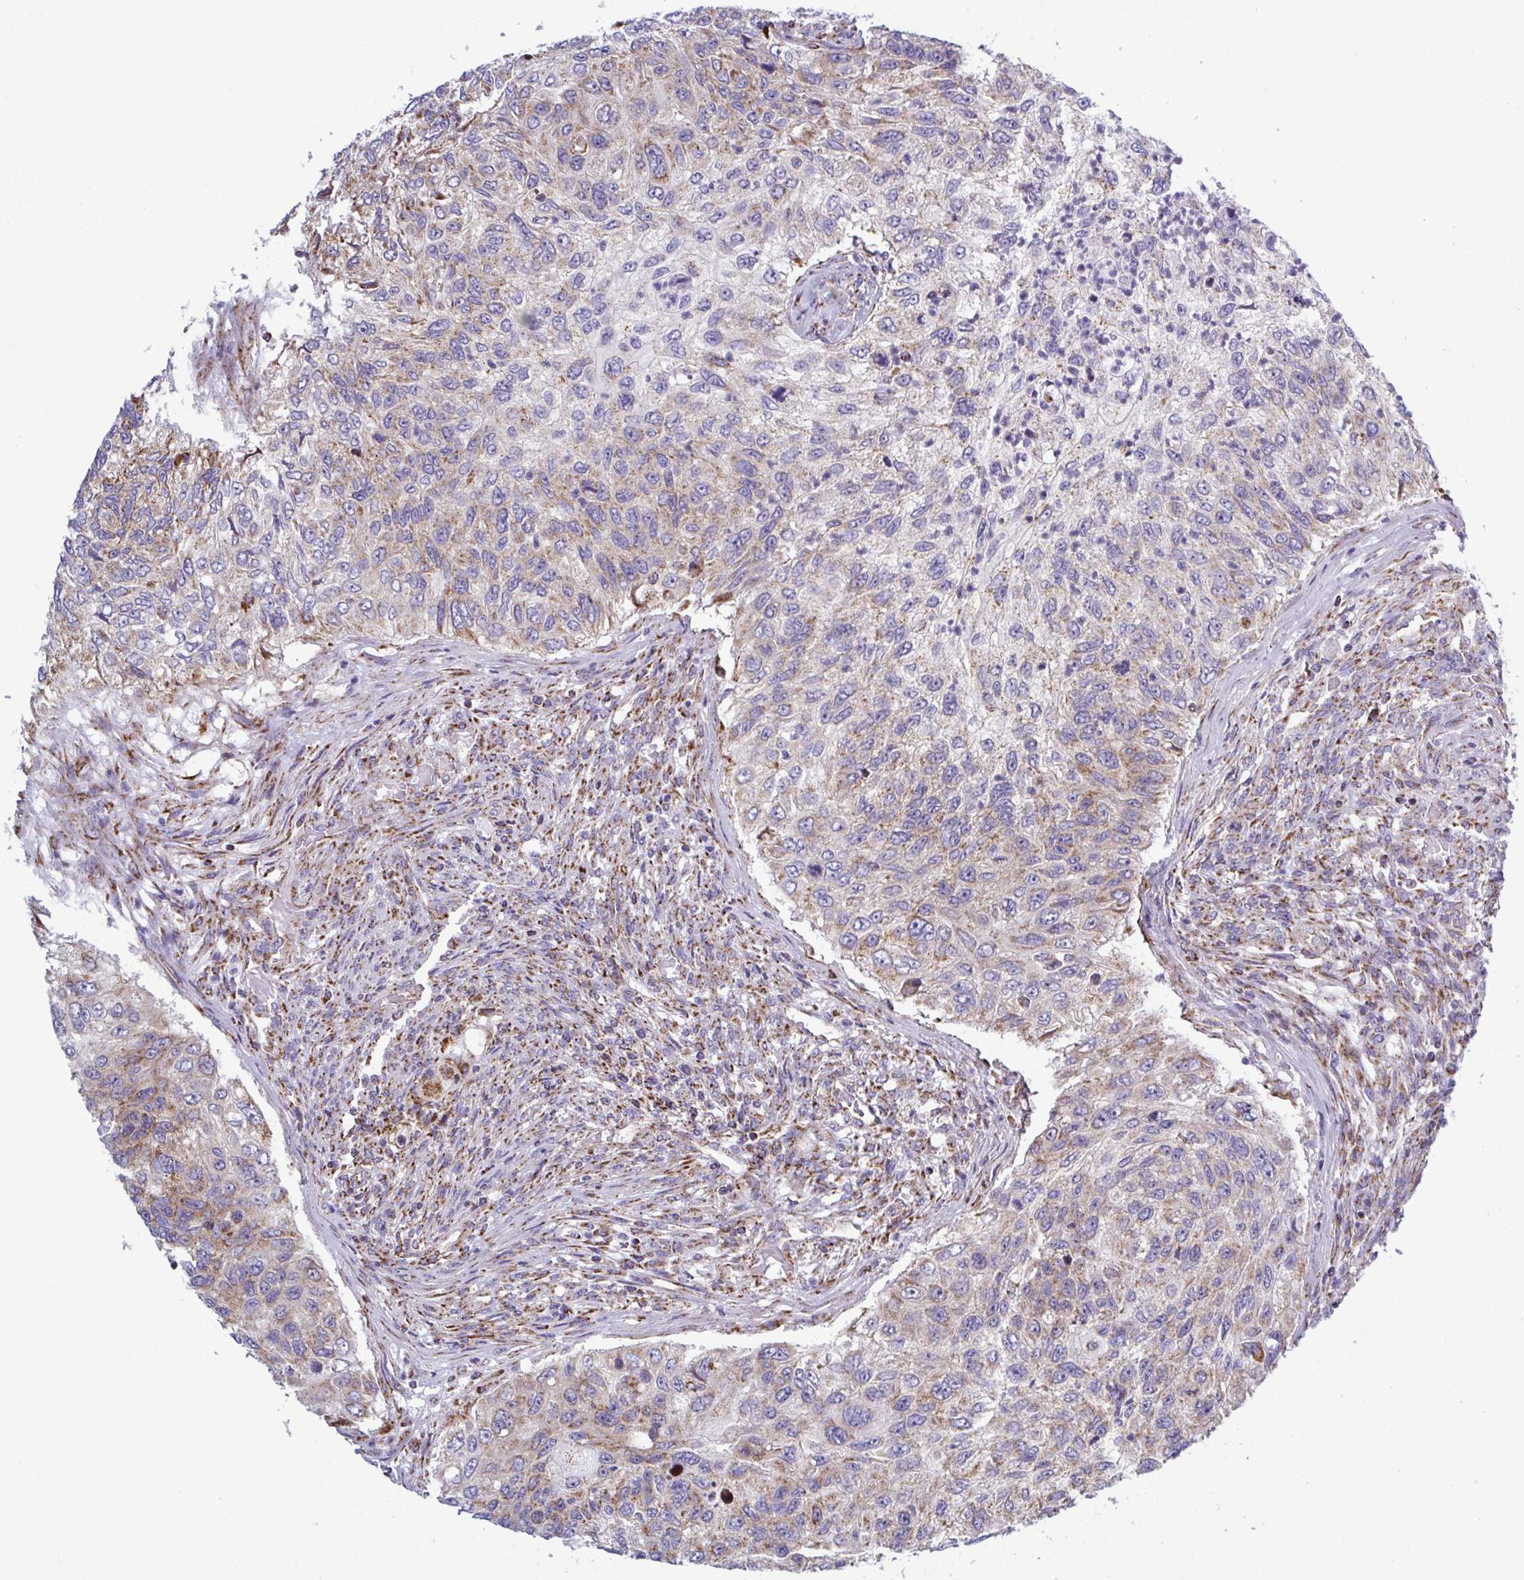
{"staining": {"intensity": "weak", "quantity": "25%-75%", "location": "cytoplasmic/membranous"}, "tissue": "urothelial cancer", "cell_type": "Tumor cells", "image_type": "cancer", "snomed": [{"axis": "morphology", "description": "Urothelial carcinoma, High grade"}, {"axis": "topography", "description": "Urinary bladder"}], "caption": "Protein positivity by immunohistochemistry (IHC) reveals weak cytoplasmic/membranous expression in approximately 25%-75% of tumor cells in urothelial cancer.", "gene": "CSDE1", "patient": {"sex": "female", "age": 60}}